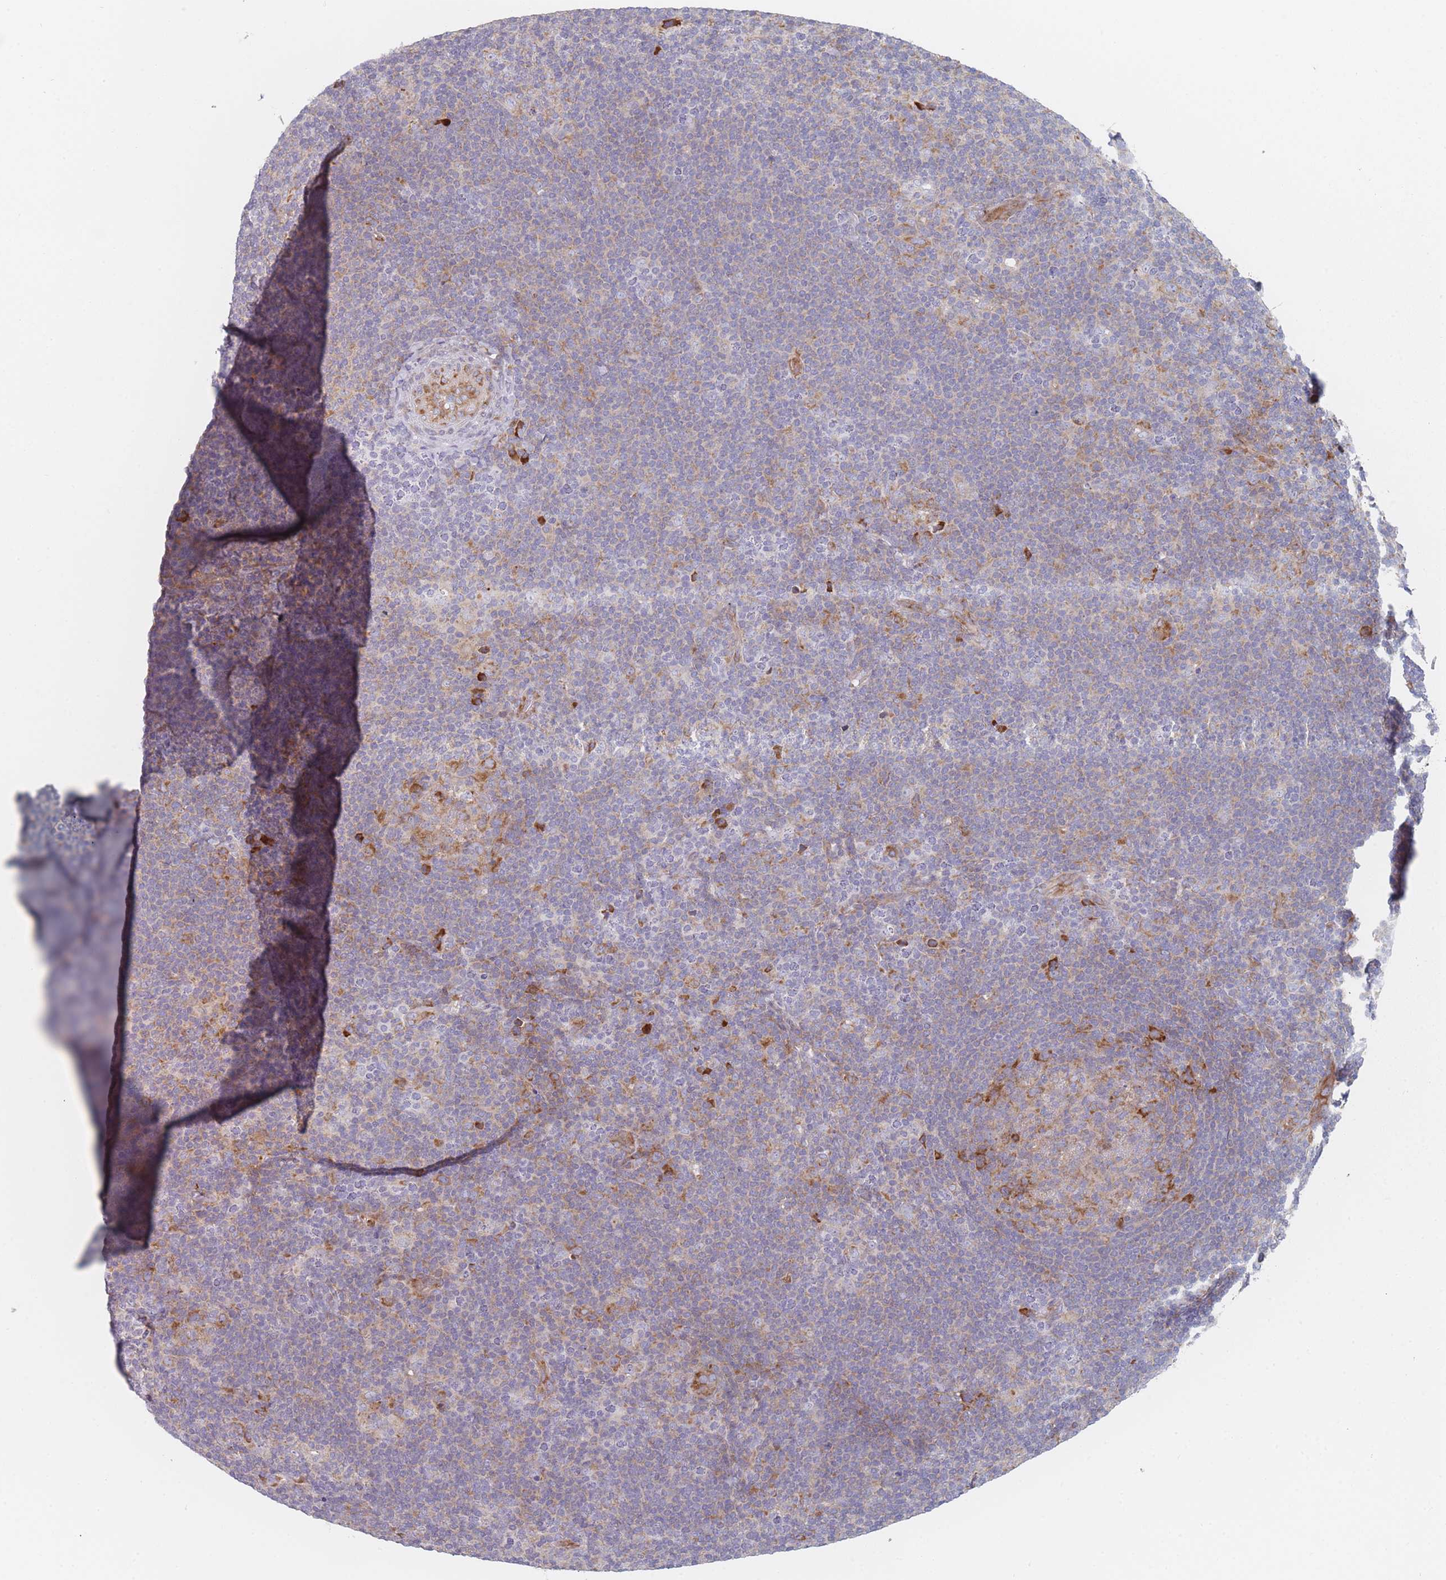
{"staining": {"intensity": "moderate", "quantity": "25%-75%", "location": "cytoplasmic/membranous"}, "tissue": "lymphoma", "cell_type": "Tumor cells", "image_type": "cancer", "snomed": [{"axis": "morphology", "description": "Hodgkin's disease, NOS"}, {"axis": "topography", "description": "Lymph node"}], "caption": "The micrograph reveals immunohistochemical staining of lymphoma. There is moderate cytoplasmic/membranous staining is identified in about 25%-75% of tumor cells.", "gene": "CACNG5", "patient": {"sex": "female", "age": 57}}